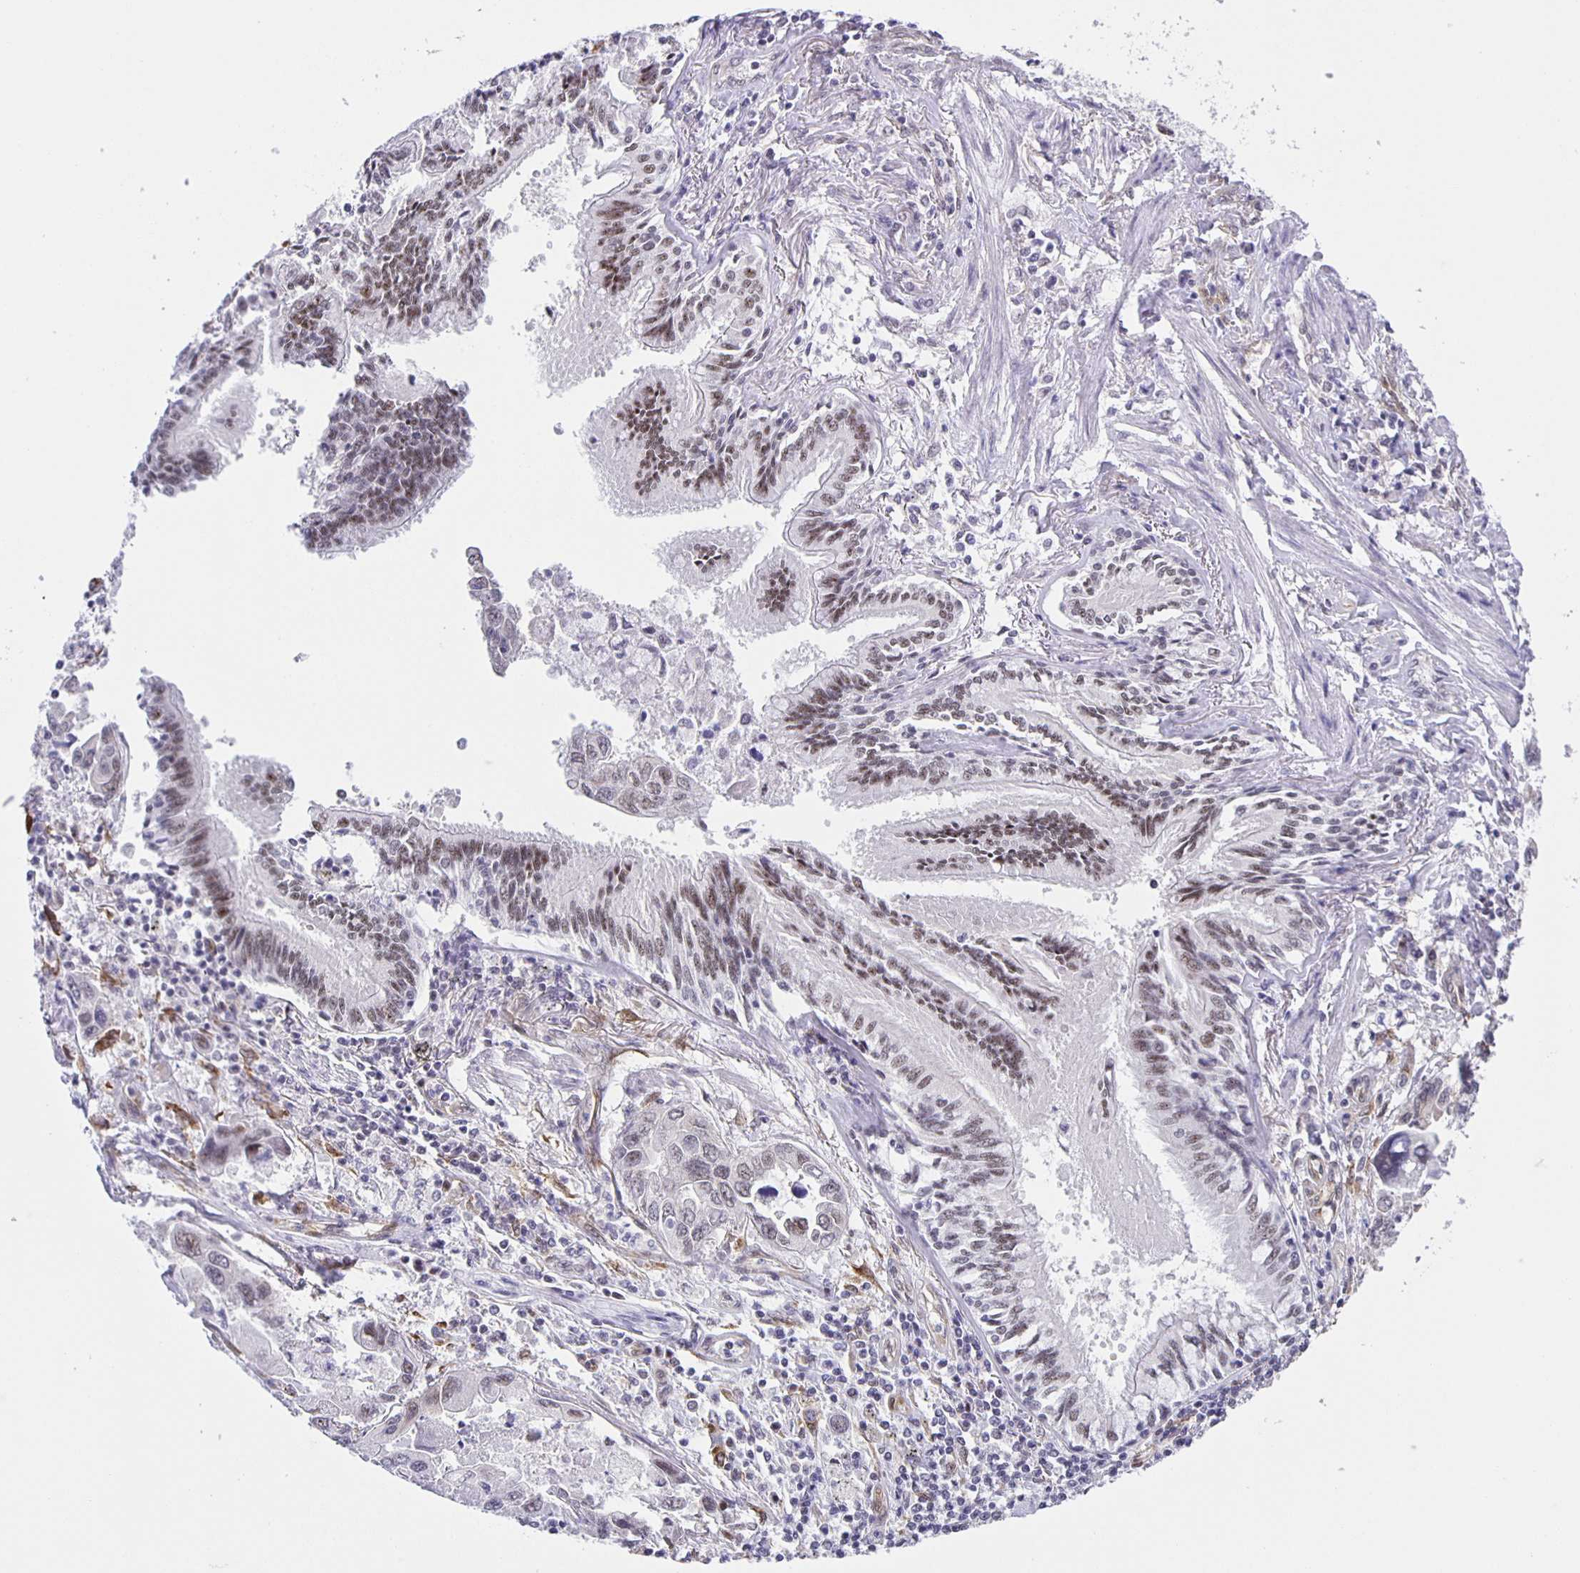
{"staining": {"intensity": "weak", "quantity": "<25%", "location": "nuclear"}, "tissue": "lung cancer", "cell_type": "Tumor cells", "image_type": "cancer", "snomed": [{"axis": "morphology", "description": "Adenocarcinoma, NOS"}, {"axis": "topography", "description": "Lung"}], "caption": "Lung adenocarcinoma stained for a protein using immunohistochemistry (IHC) exhibits no staining tumor cells.", "gene": "ZRANB2", "patient": {"sex": "male", "age": 64}}